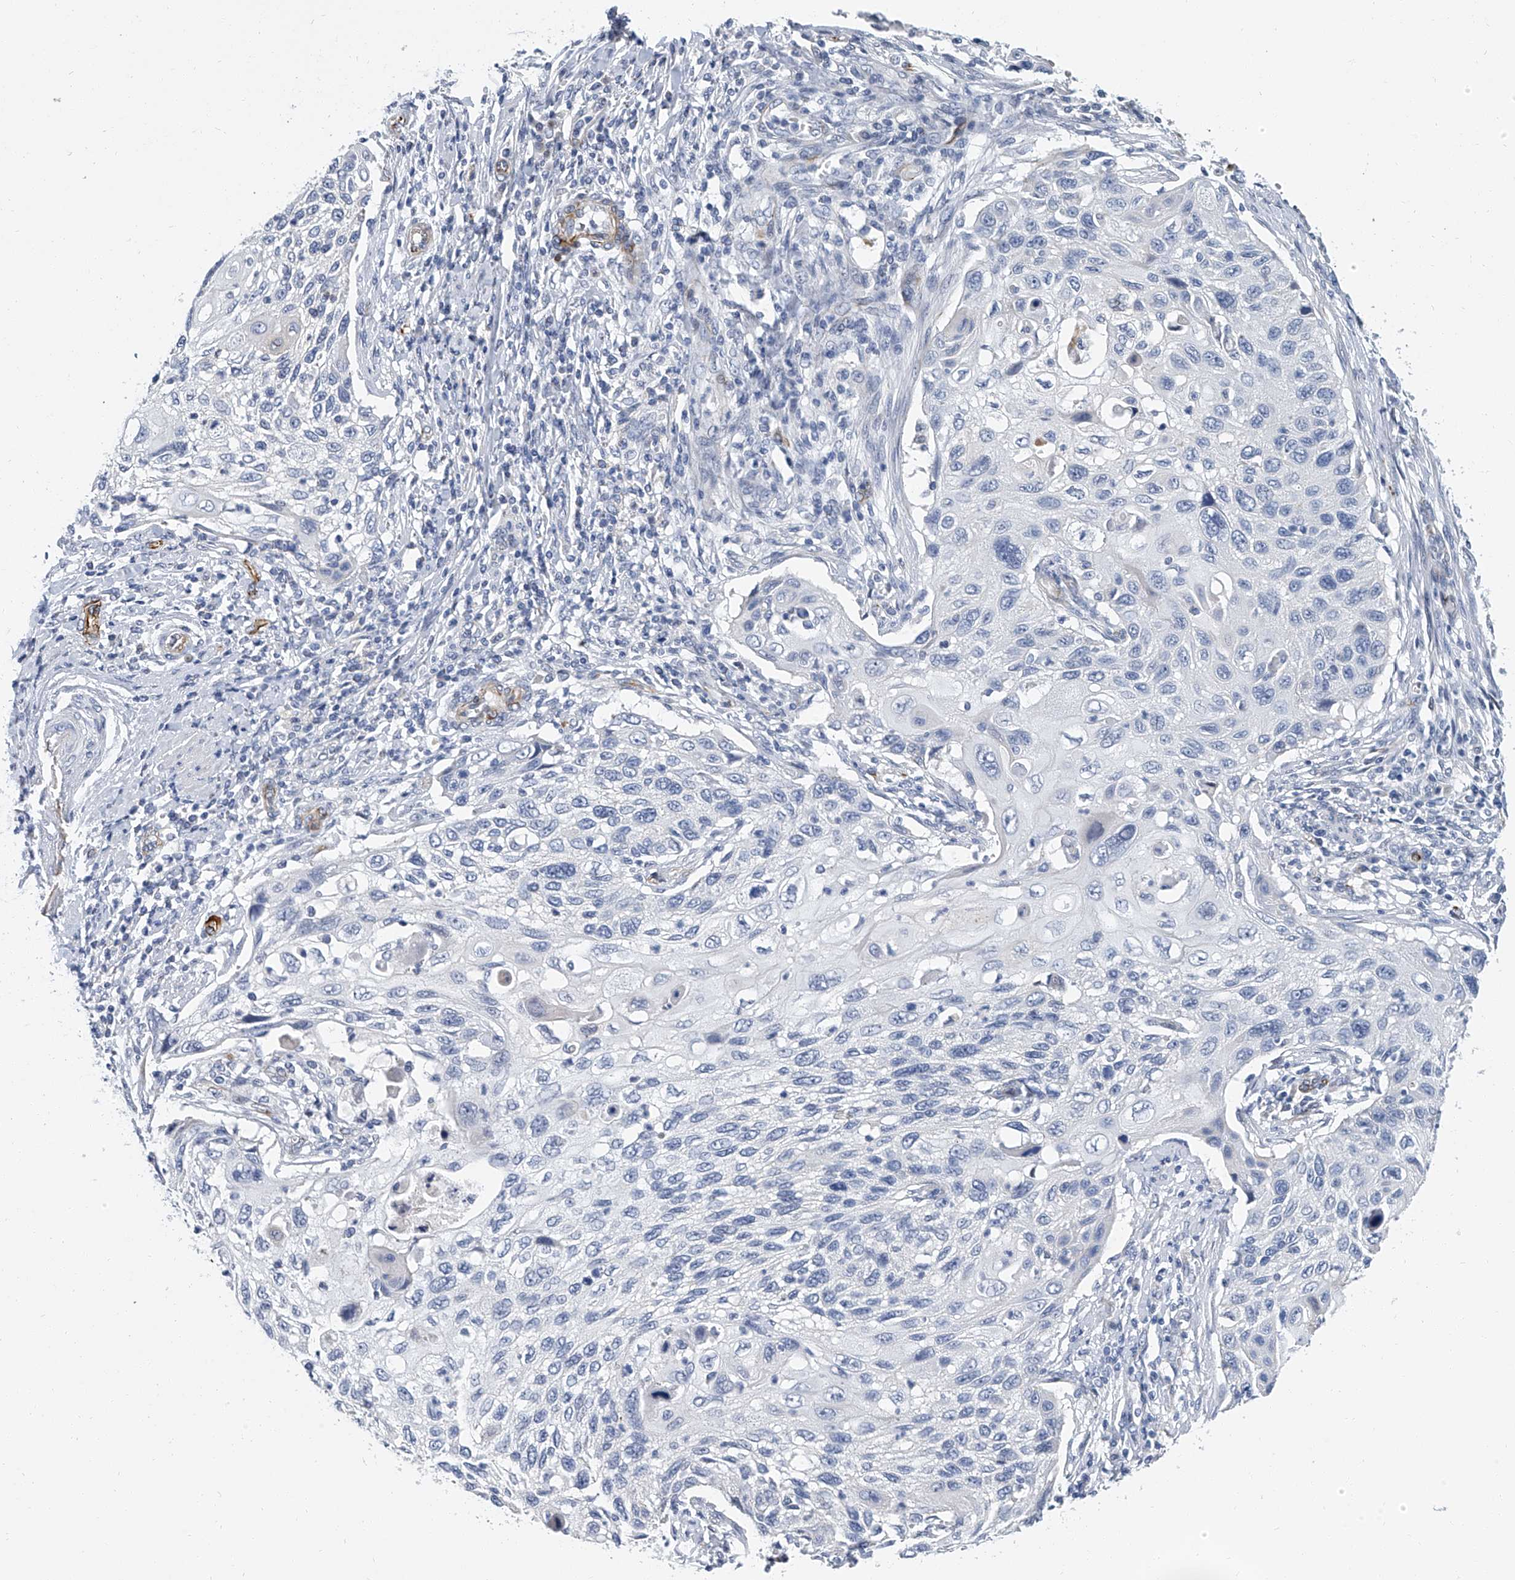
{"staining": {"intensity": "negative", "quantity": "none", "location": "none"}, "tissue": "cervical cancer", "cell_type": "Tumor cells", "image_type": "cancer", "snomed": [{"axis": "morphology", "description": "Squamous cell carcinoma, NOS"}, {"axis": "topography", "description": "Cervix"}], "caption": "IHC photomicrograph of neoplastic tissue: human cervical squamous cell carcinoma stained with DAB shows no significant protein expression in tumor cells.", "gene": "KIRREL1", "patient": {"sex": "female", "age": 70}}